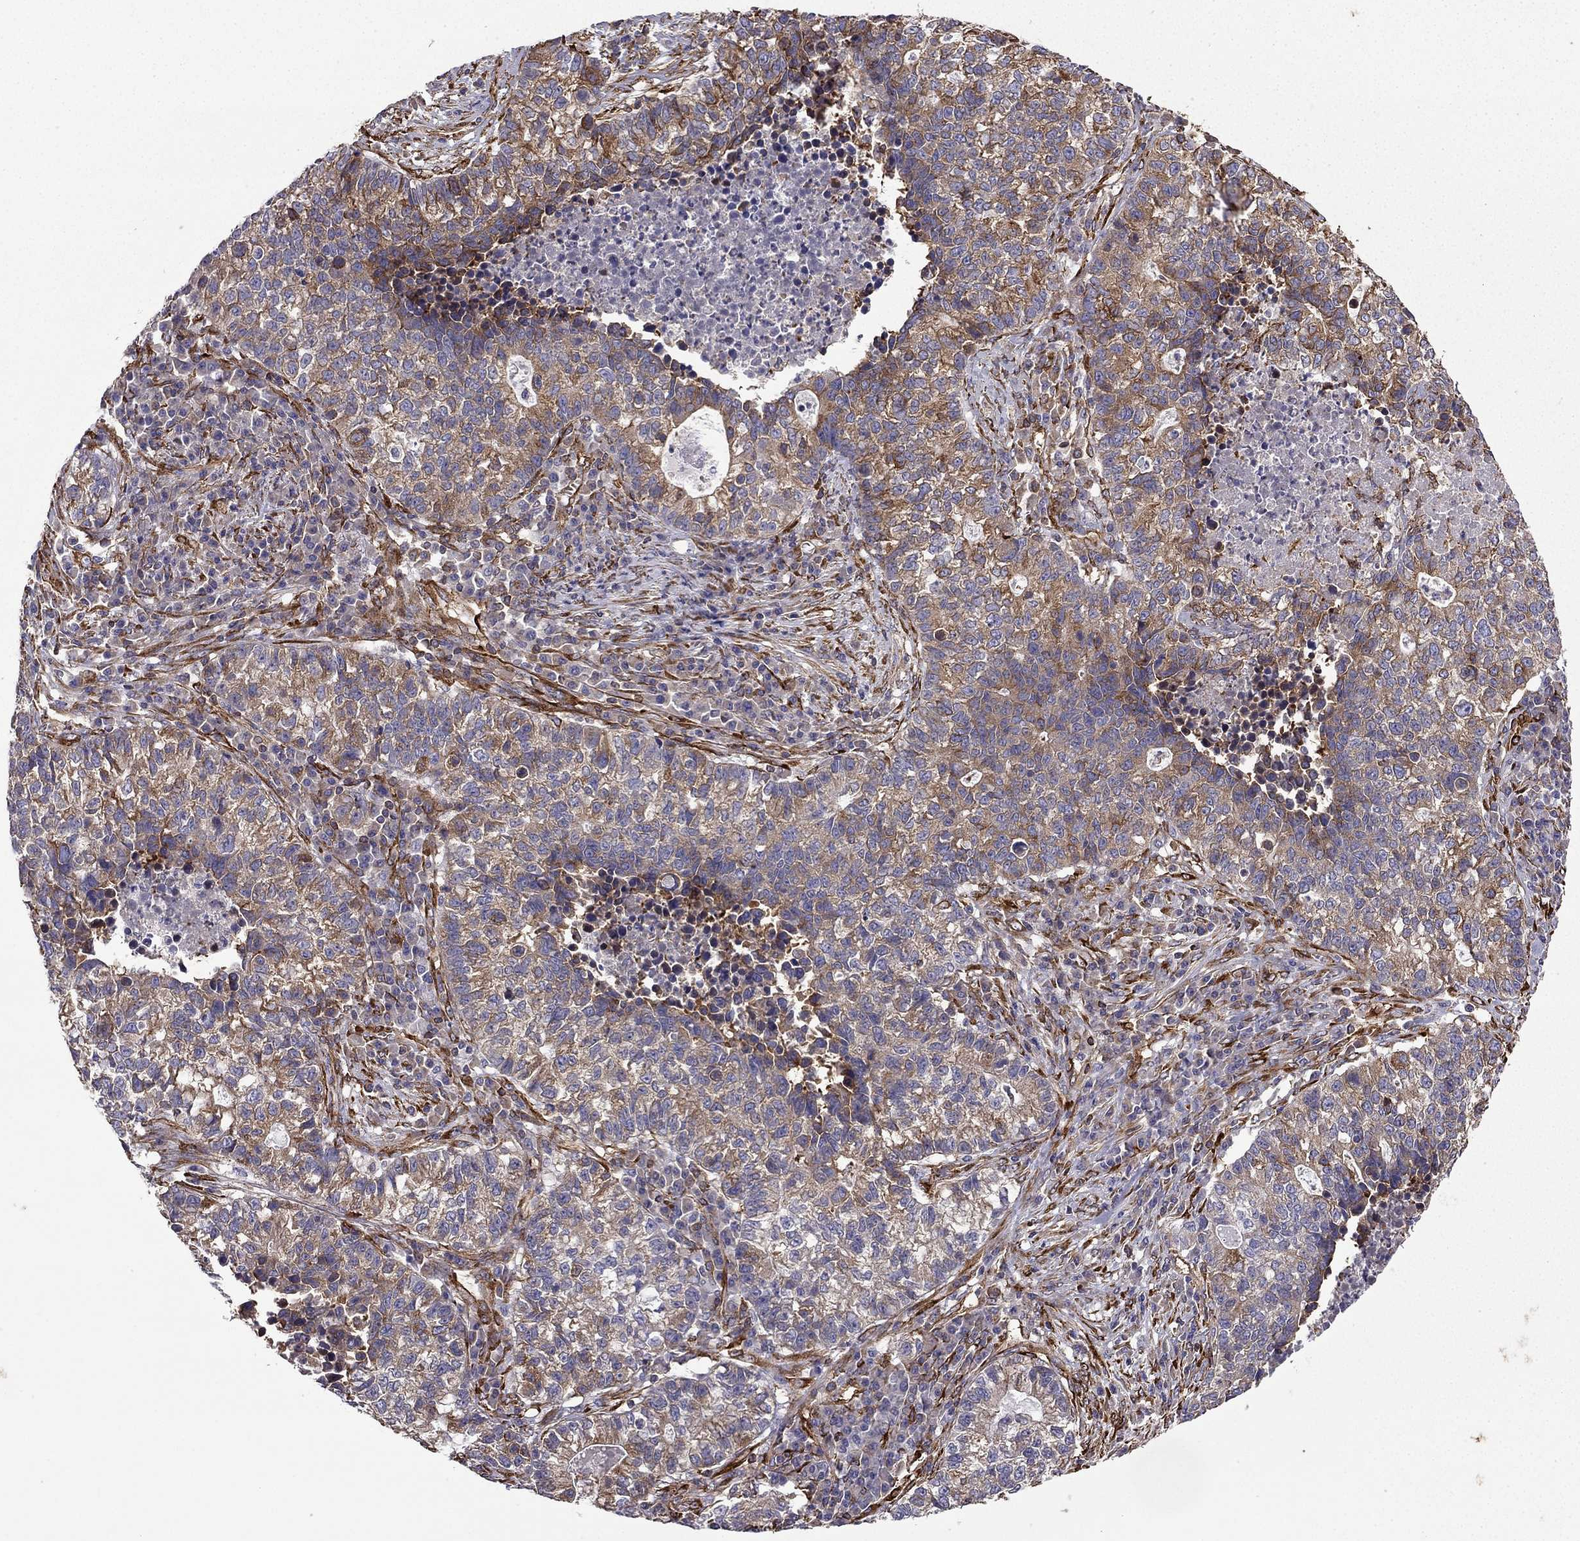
{"staining": {"intensity": "moderate", "quantity": ">75%", "location": "cytoplasmic/membranous"}, "tissue": "lung cancer", "cell_type": "Tumor cells", "image_type": "cancer", "snomed": [{"axis": "morphology", "description": "Adenocarcinoma, NOS"}, {"axis": "topography", "description": "Lung"}], "caption": "Protein staining of lung cancer (adenocarcinoma) tissue exhibits moderate cytoplasmic/membranous staining in approximately >75% of tumor cells.", "gene": "MAP4", "patient": {"sex": "male", "age": 57}}